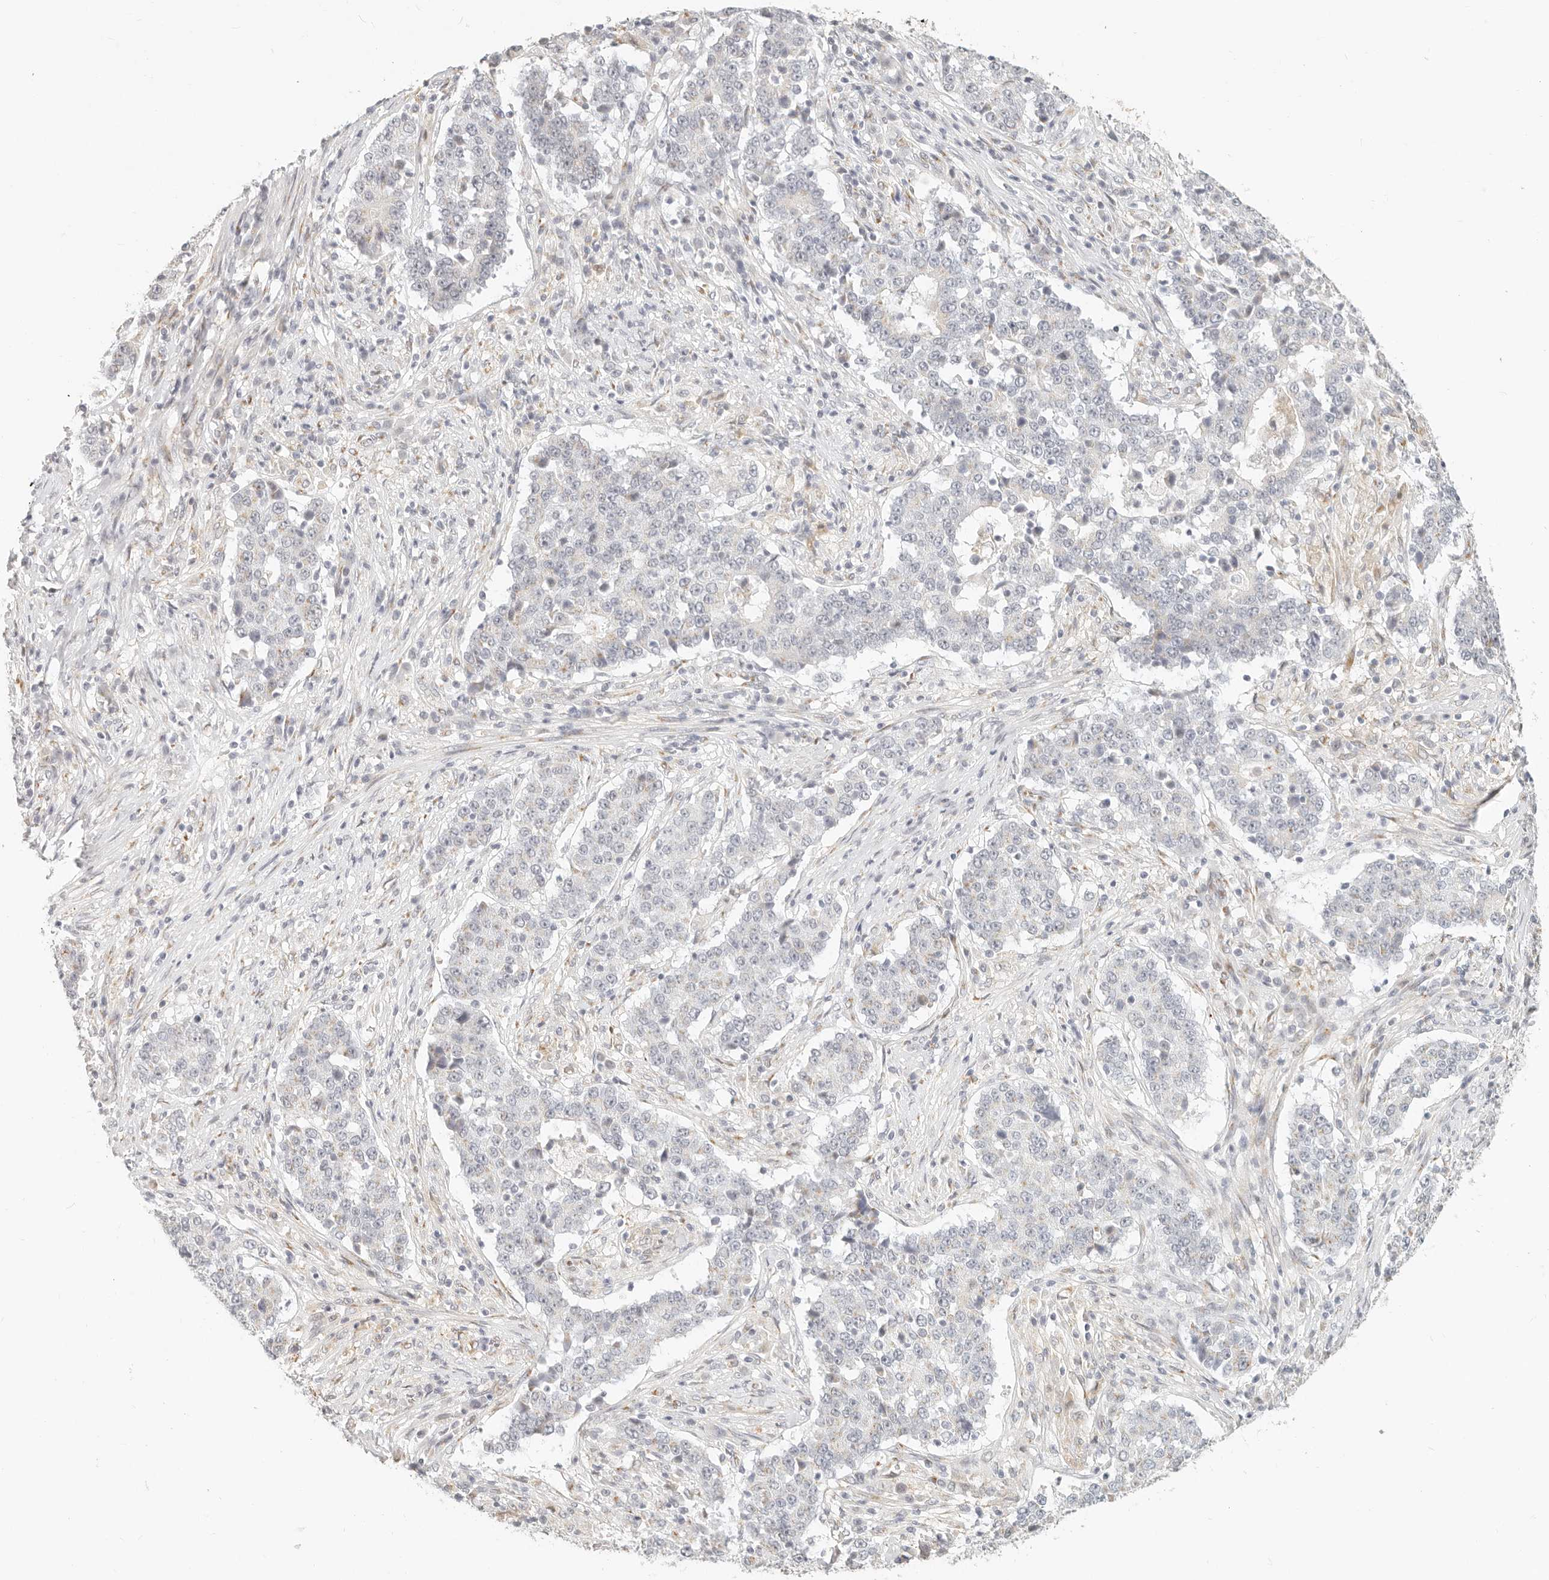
{"staining": {"intensity": "negative", "quantity": "none", "location": "none"}, "tissue": "stomach cancer", "cell_type": "Tumor cells", "image_type": "cancer", "snomed": [{"axis": "morphology", "description": "Adenocarcinoma, NOS"}, {"axis": "topography", "description": "Stomach"}], "caption": "A micrograph of human stomach cancer is negative for staining in tumor cells.", "gene": "FAM20B", "patient": {"sex": "male", "age": 59}}